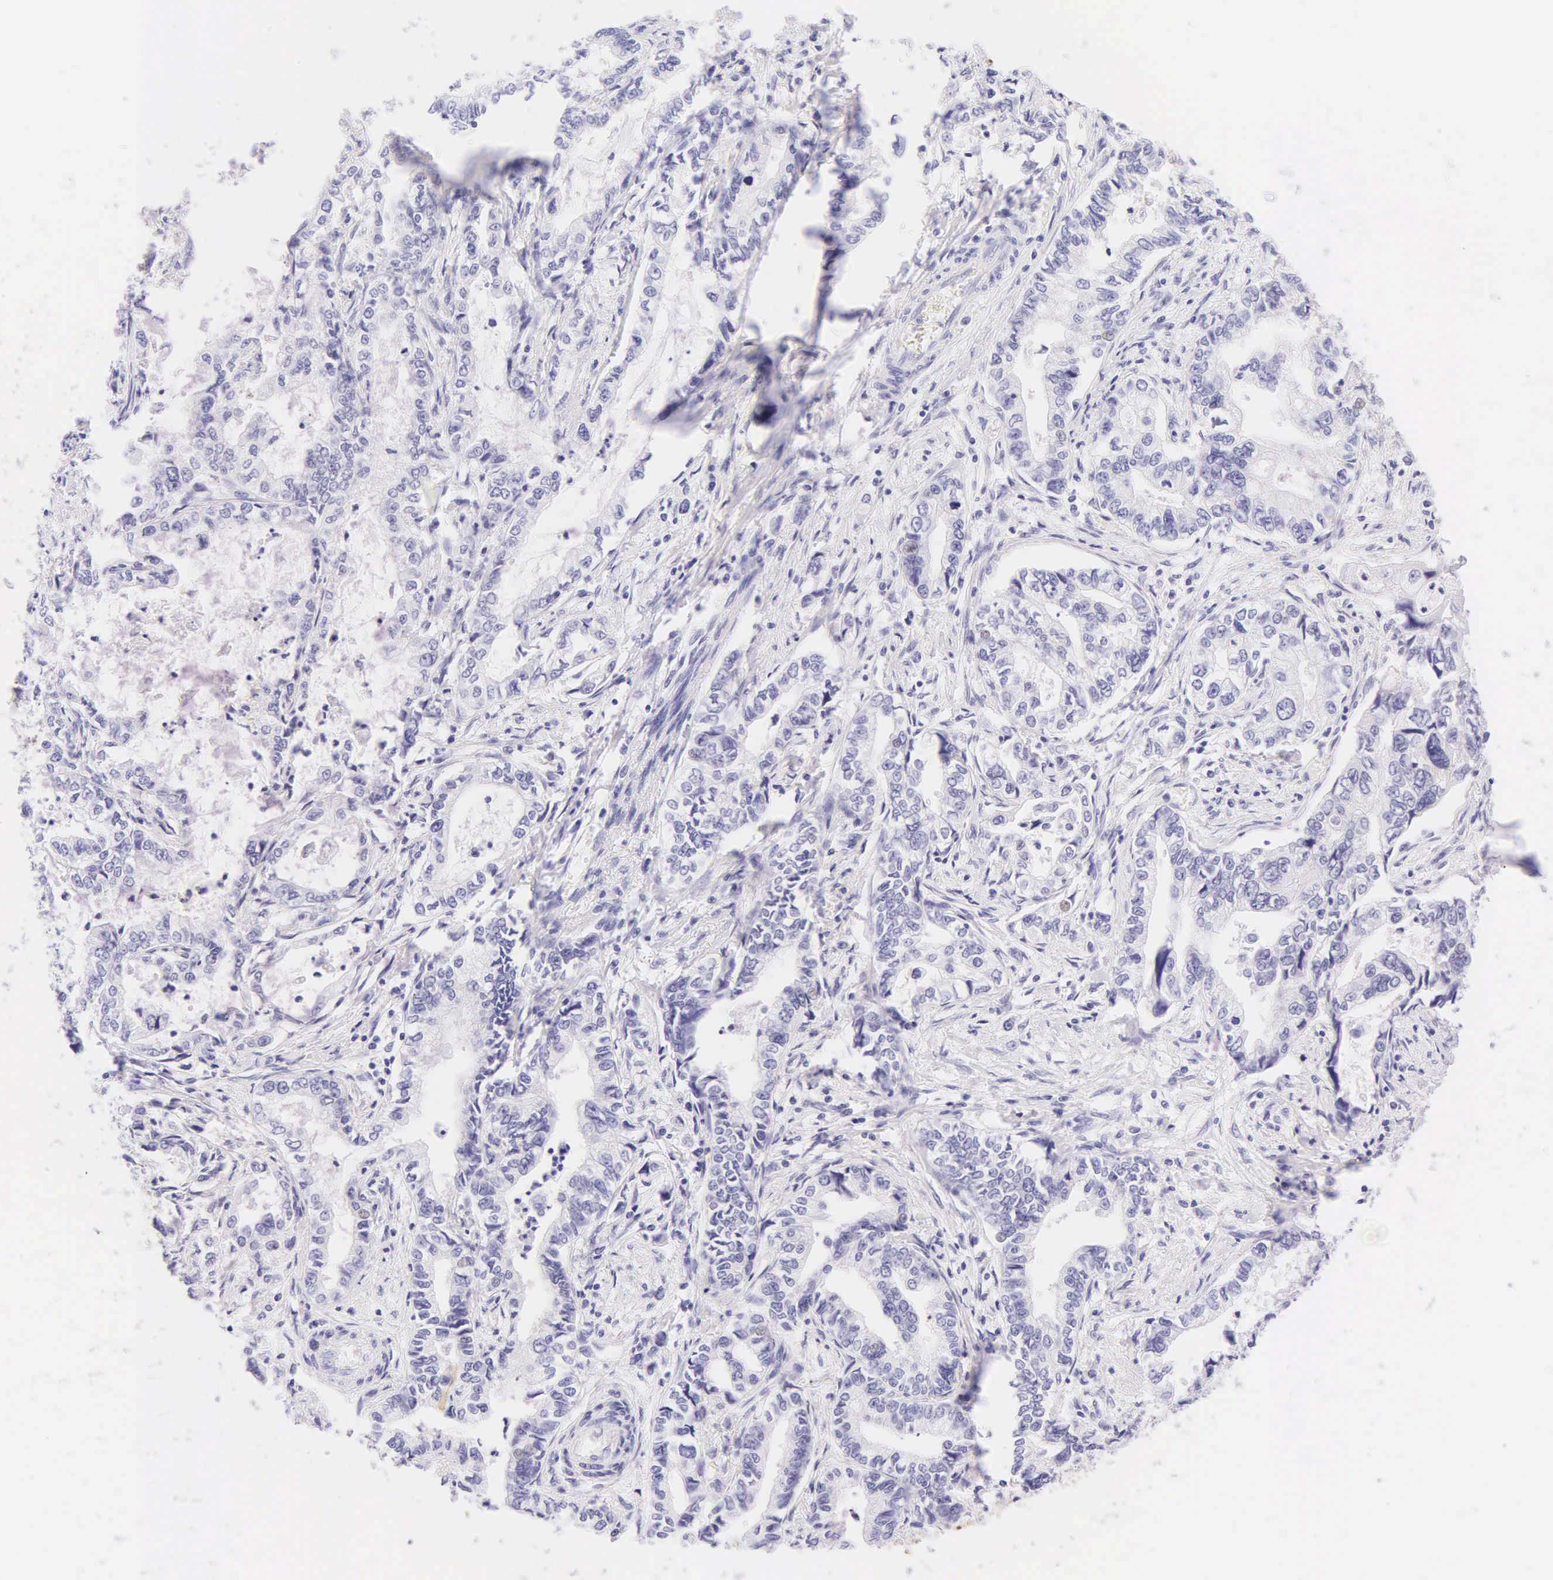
{"staining": {"intensity": "negative", "quantity": "none", "location": "none"}, "tissue": "stomach cancer", "cell_type": "Tumor cells", "image_type": "cancer", "snomed": [{"axis": "morphology", "description": "Adenocarcinoma, NOS"}, {"axis": "topography", "description": "Pancreas"}, {"axis": "topography", "description": "Stomach, upper"}], "caption": "The immunohistochemistry (IHC) micrograph has no significant staining in tumor cells of stomach adenocarcinoma tissue.", "gene": "KRT20", "patient": {"sex": "male", "age": 77}}